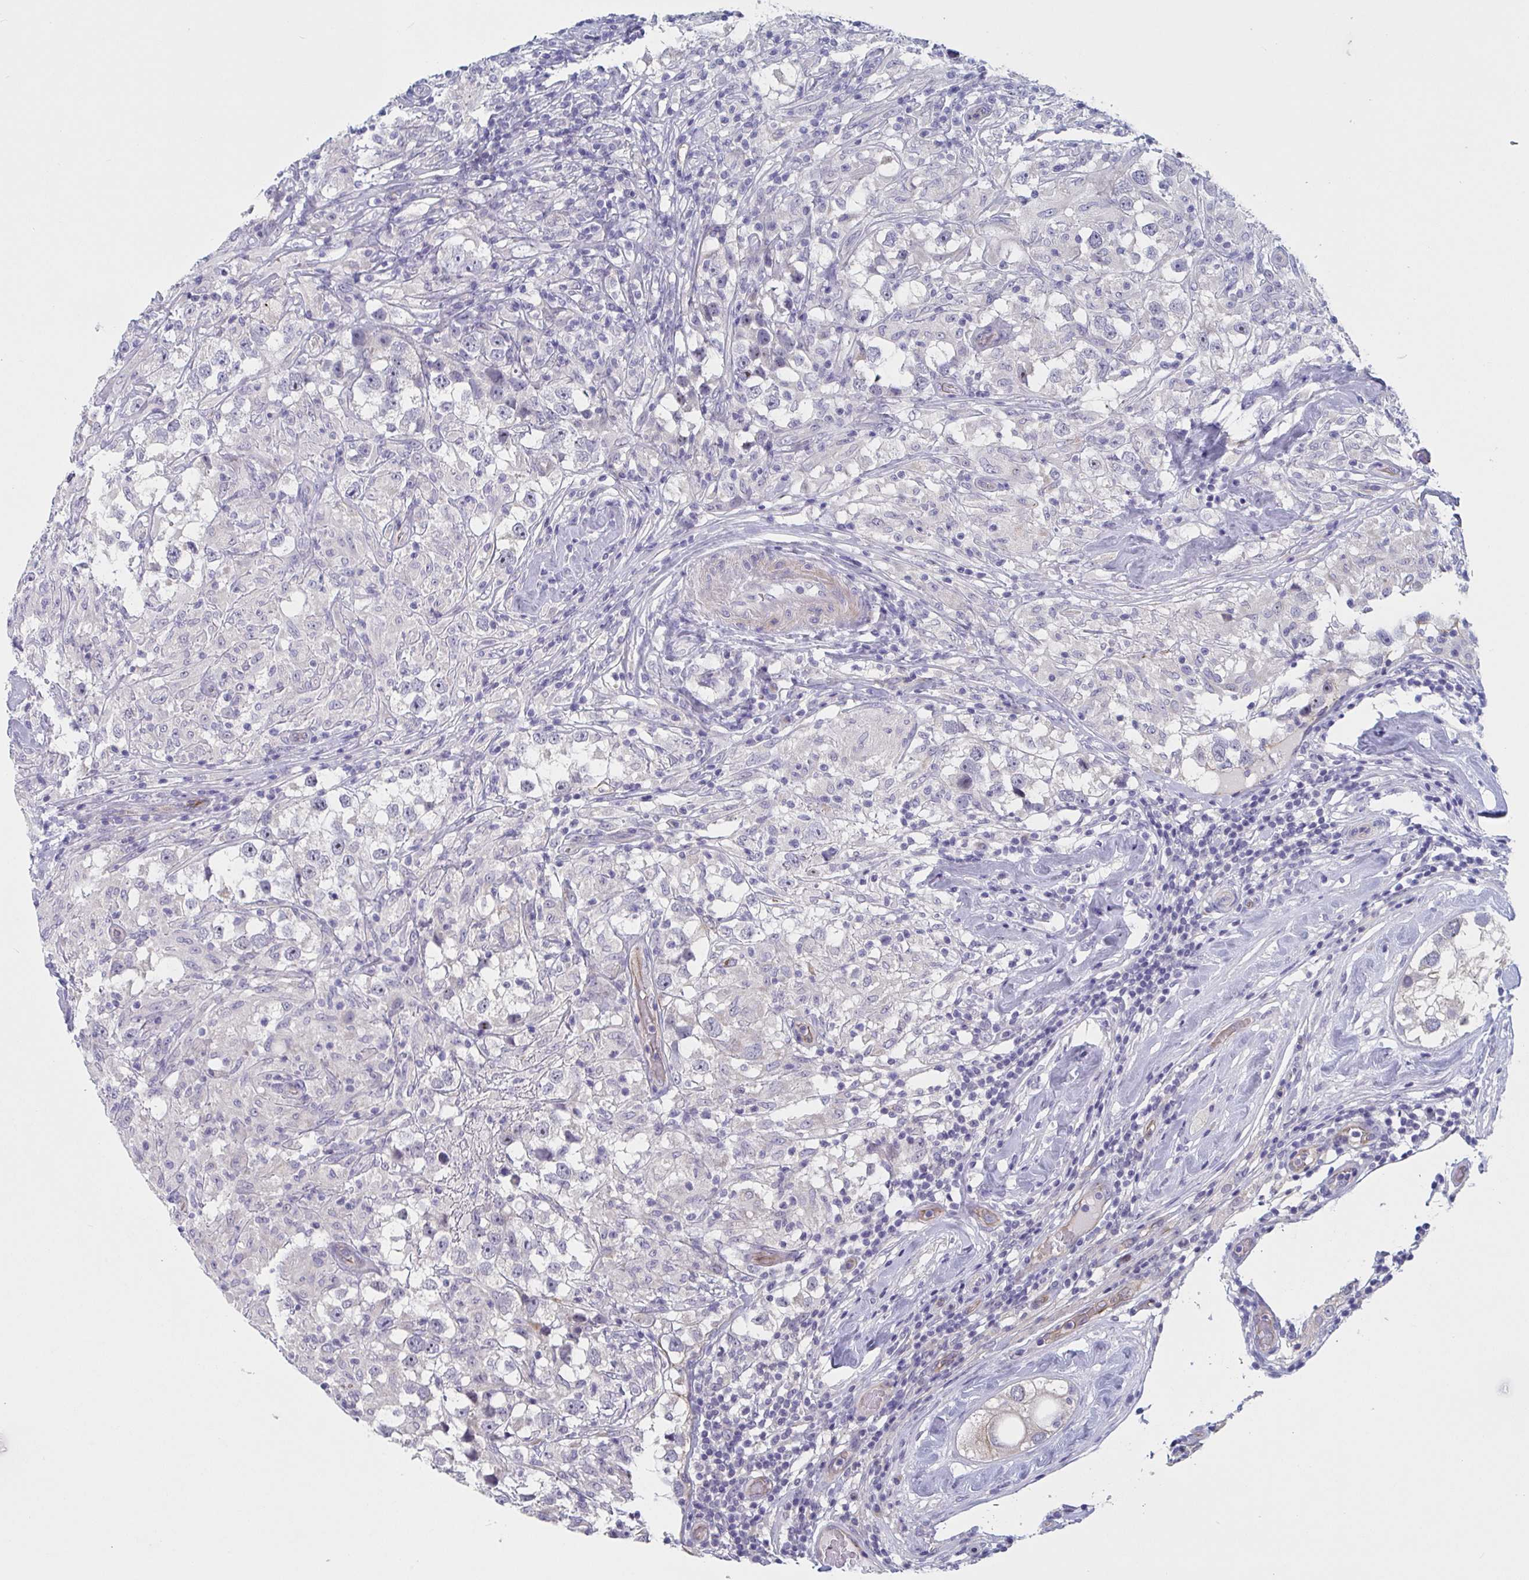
{"staining": {"intensity": "negative", "quantity": "none", "location": "none"}, "tissue": "testis cancer", "cell_type": "Tumor cells", "image_type": "cancer", "snomed": [{"axis": "morphology", "description": "Seminoma, NOS"}, {"axis": "topography", "description": "Testis"}], "caption": "This photomicrograph is of testis seminoma stained with immunohistochemistry (IHC) to label a protein in brown with the nuclei are counter-stained blue. There is no expression in tumor cells.", "gene": "ST14", "patient": {"sex": "male", "age": 46}}